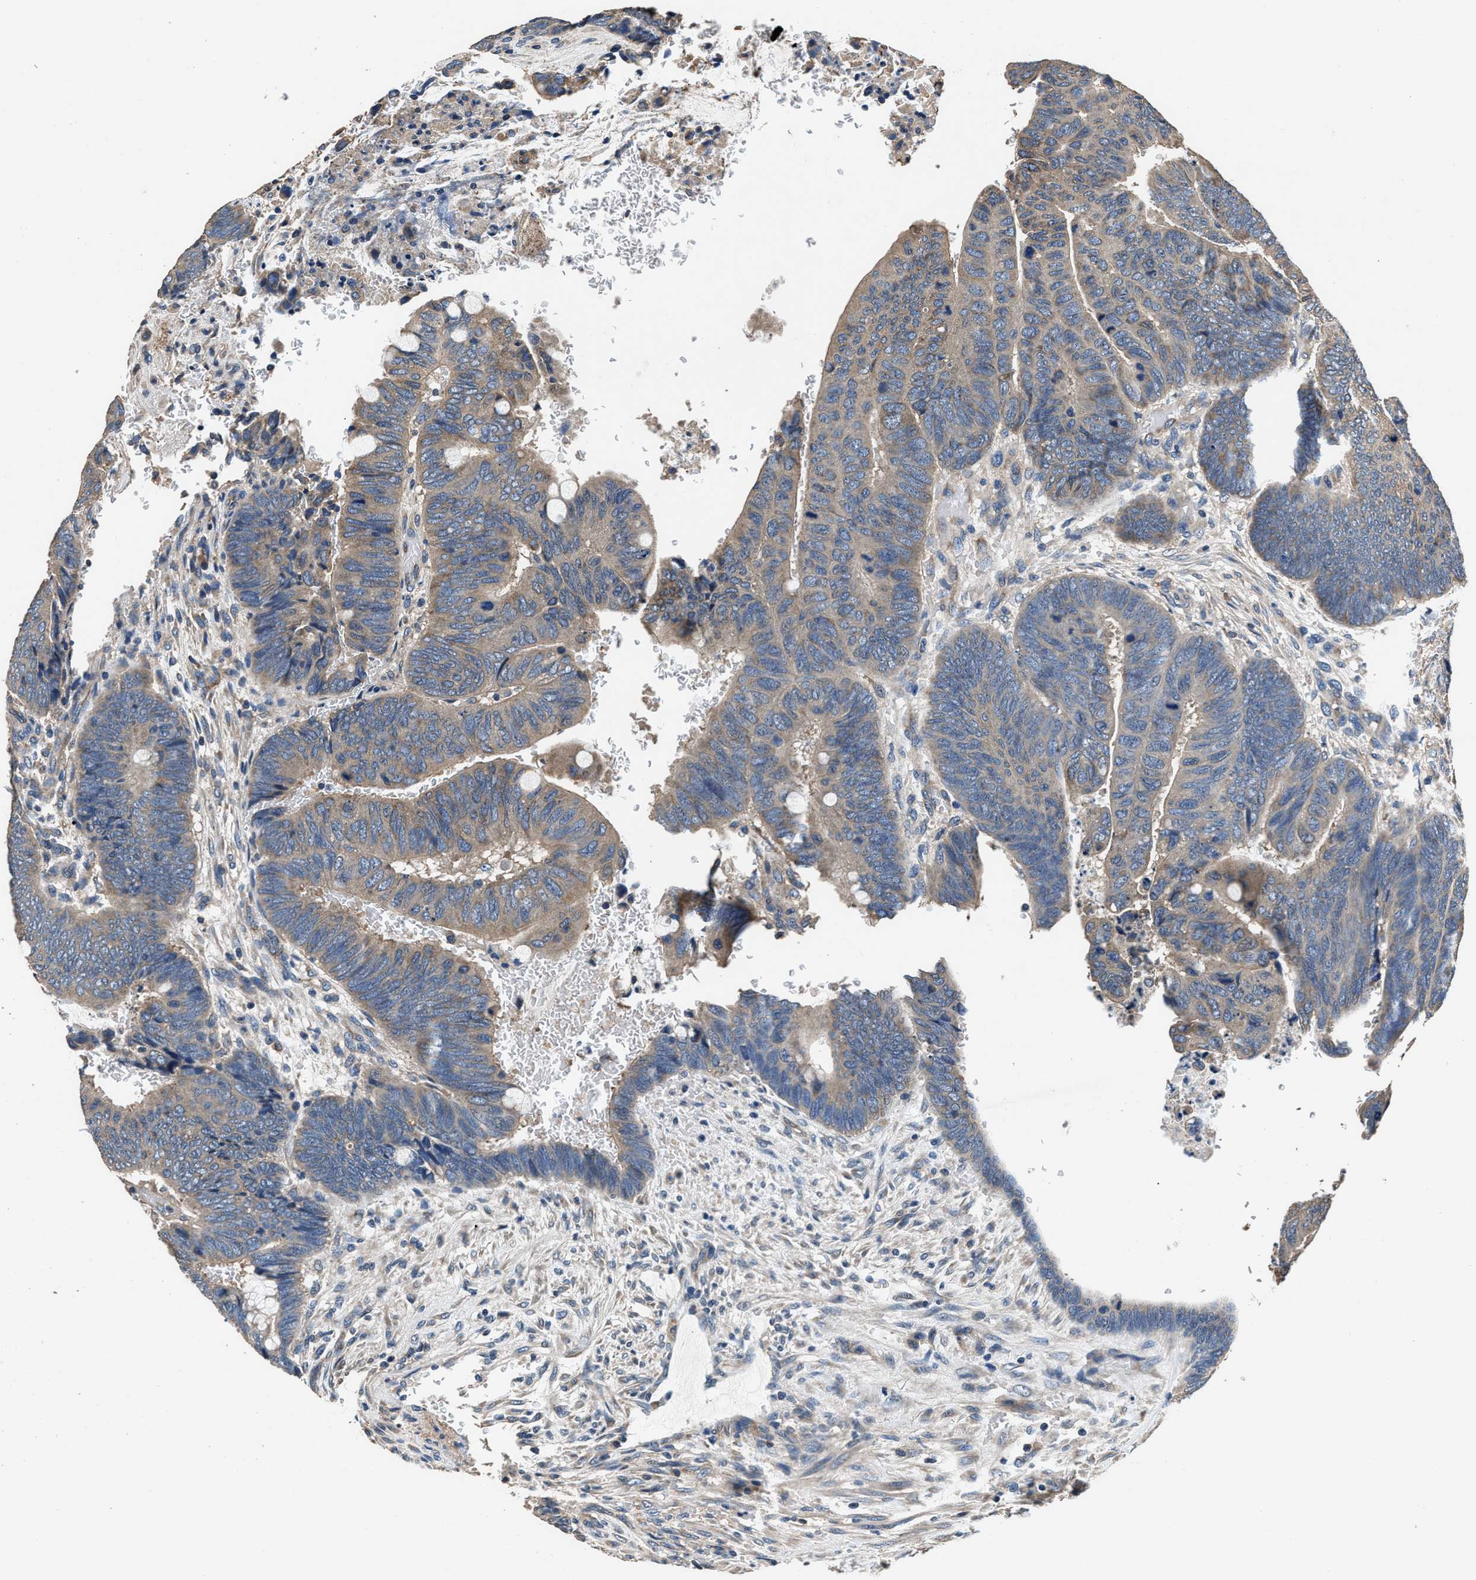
{"staining": {"intensity": "weak", "quantity": ">75%", "location": "cytoplasmic/membranous"}, "tissue": "colorectal cancer", "cell_type": "Tumor cells", "image_type": "cancer", "snomed": [{"axis": "morphology", "description": "Normal tissue, NOS"}, {"axis": "morphology", "description": "Adenocarcinoma, NOS"}, {"axis": "topography", "description": "Rectum"}], "caption": "Protein expression by IHC displays weak cytoplasmic/membranous positivity in about >75% of tumor cells in colorectal adenocarcinoma. Using DAB (3,3'-diaminobenzidine) (brown) and hematoxylin (blue) stains, captured at high magnification using brightfield microscopy.", "gene": "DHRS7B", "patient": {"sex": "male", "age": 92}}